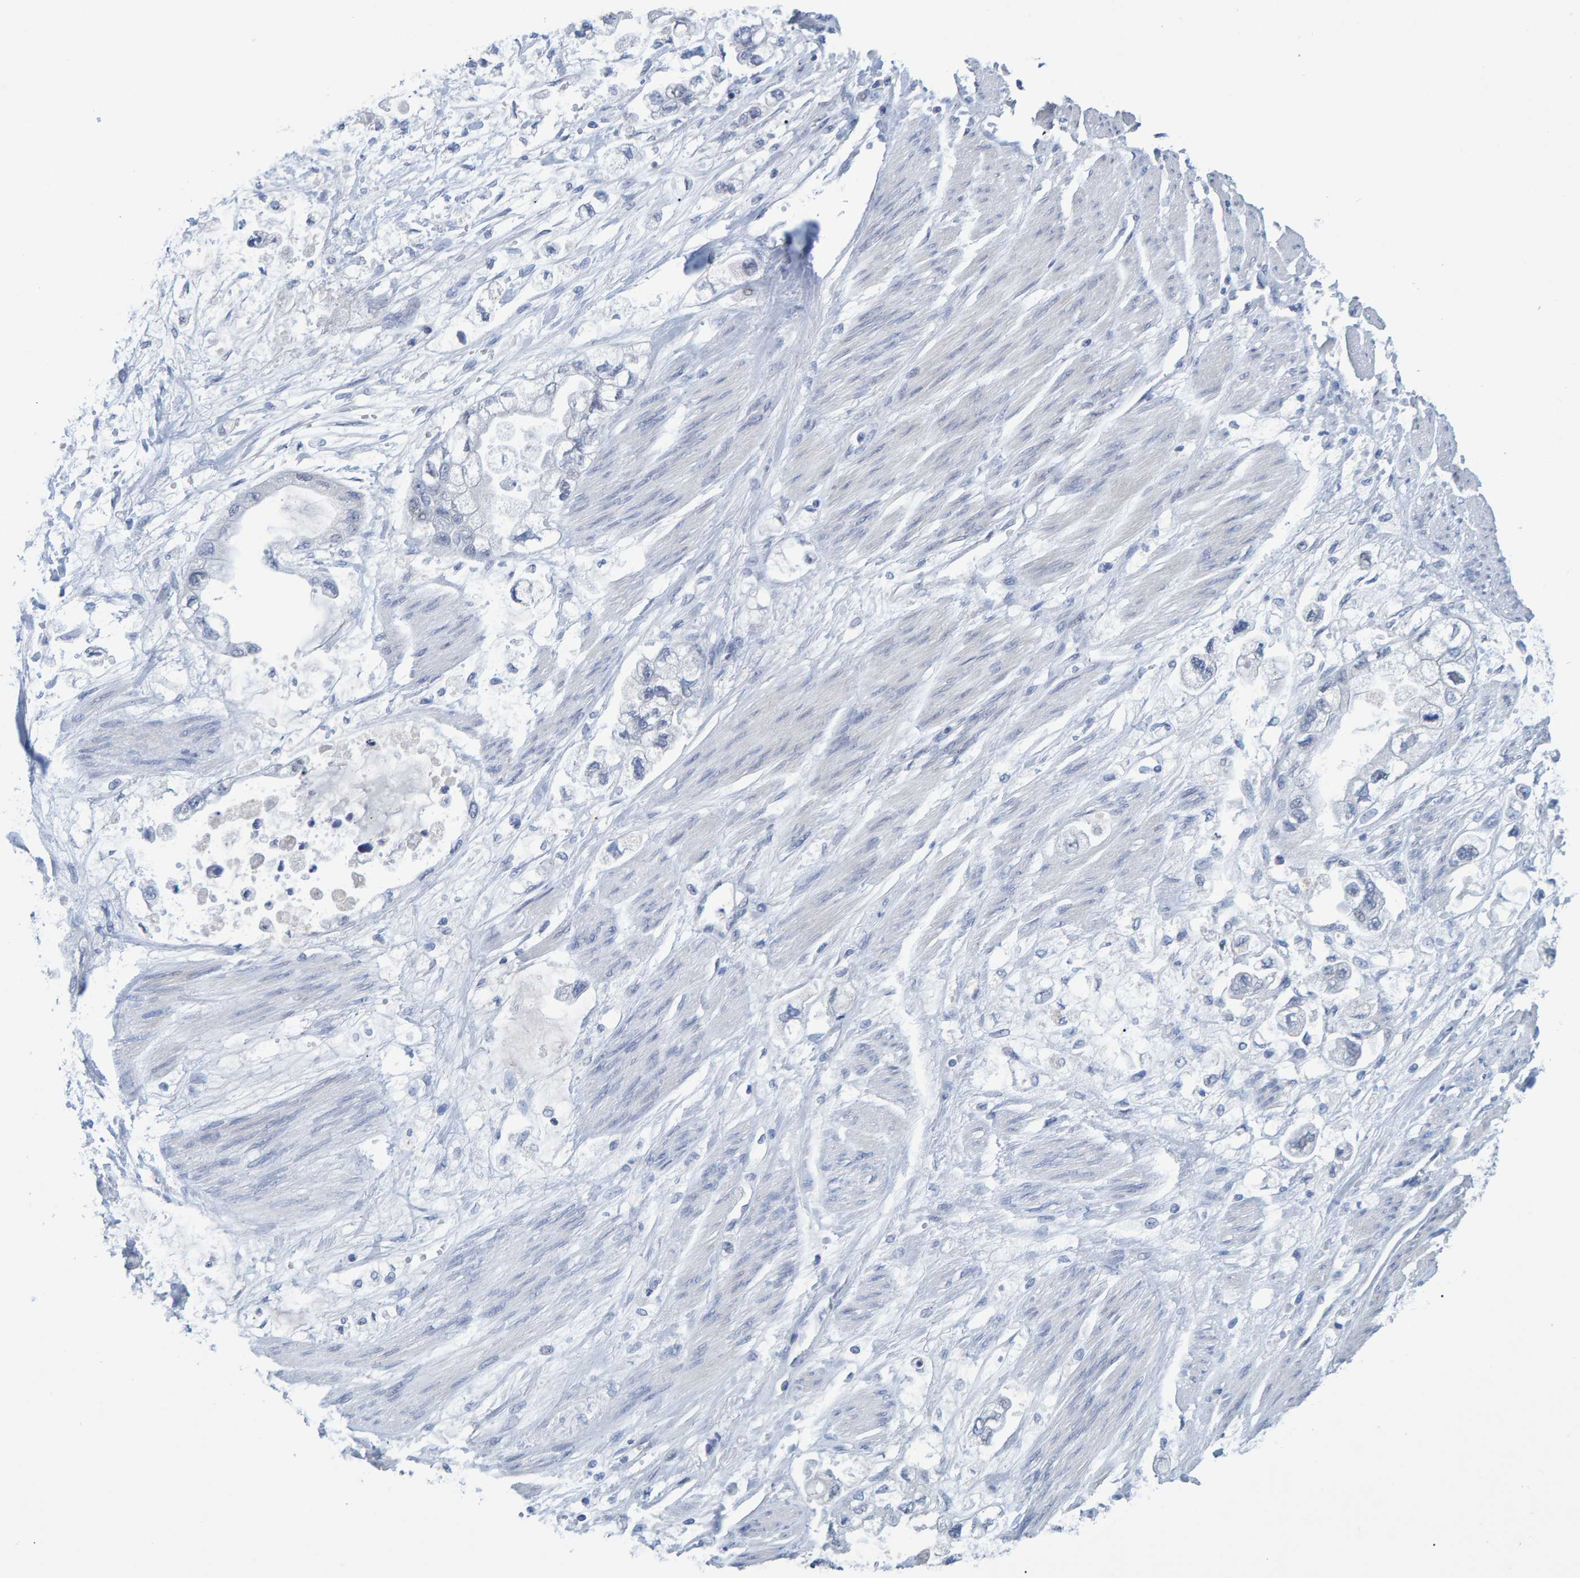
{"staining": {"intensity": "negative", "quantity": "none", "location": "none"}, "tissue": "stomach cancer", "cell_type": "Tumor cells", "image_type": "cancer", "snomed": [{"axis": "morphology", "description": "Normal tissue, NOS"}, {"axis": "morphology", "description": "Adenocarcinoma, NOS"}, {"axis": "topography", "description": "Stomach"}], "caption": "Histopathology image shows no protein positivity in tumor cells of stomach adenocarcinoma tissue.", "gene": "PROCA1", "patient": {"sex": "male", "age": 62}}